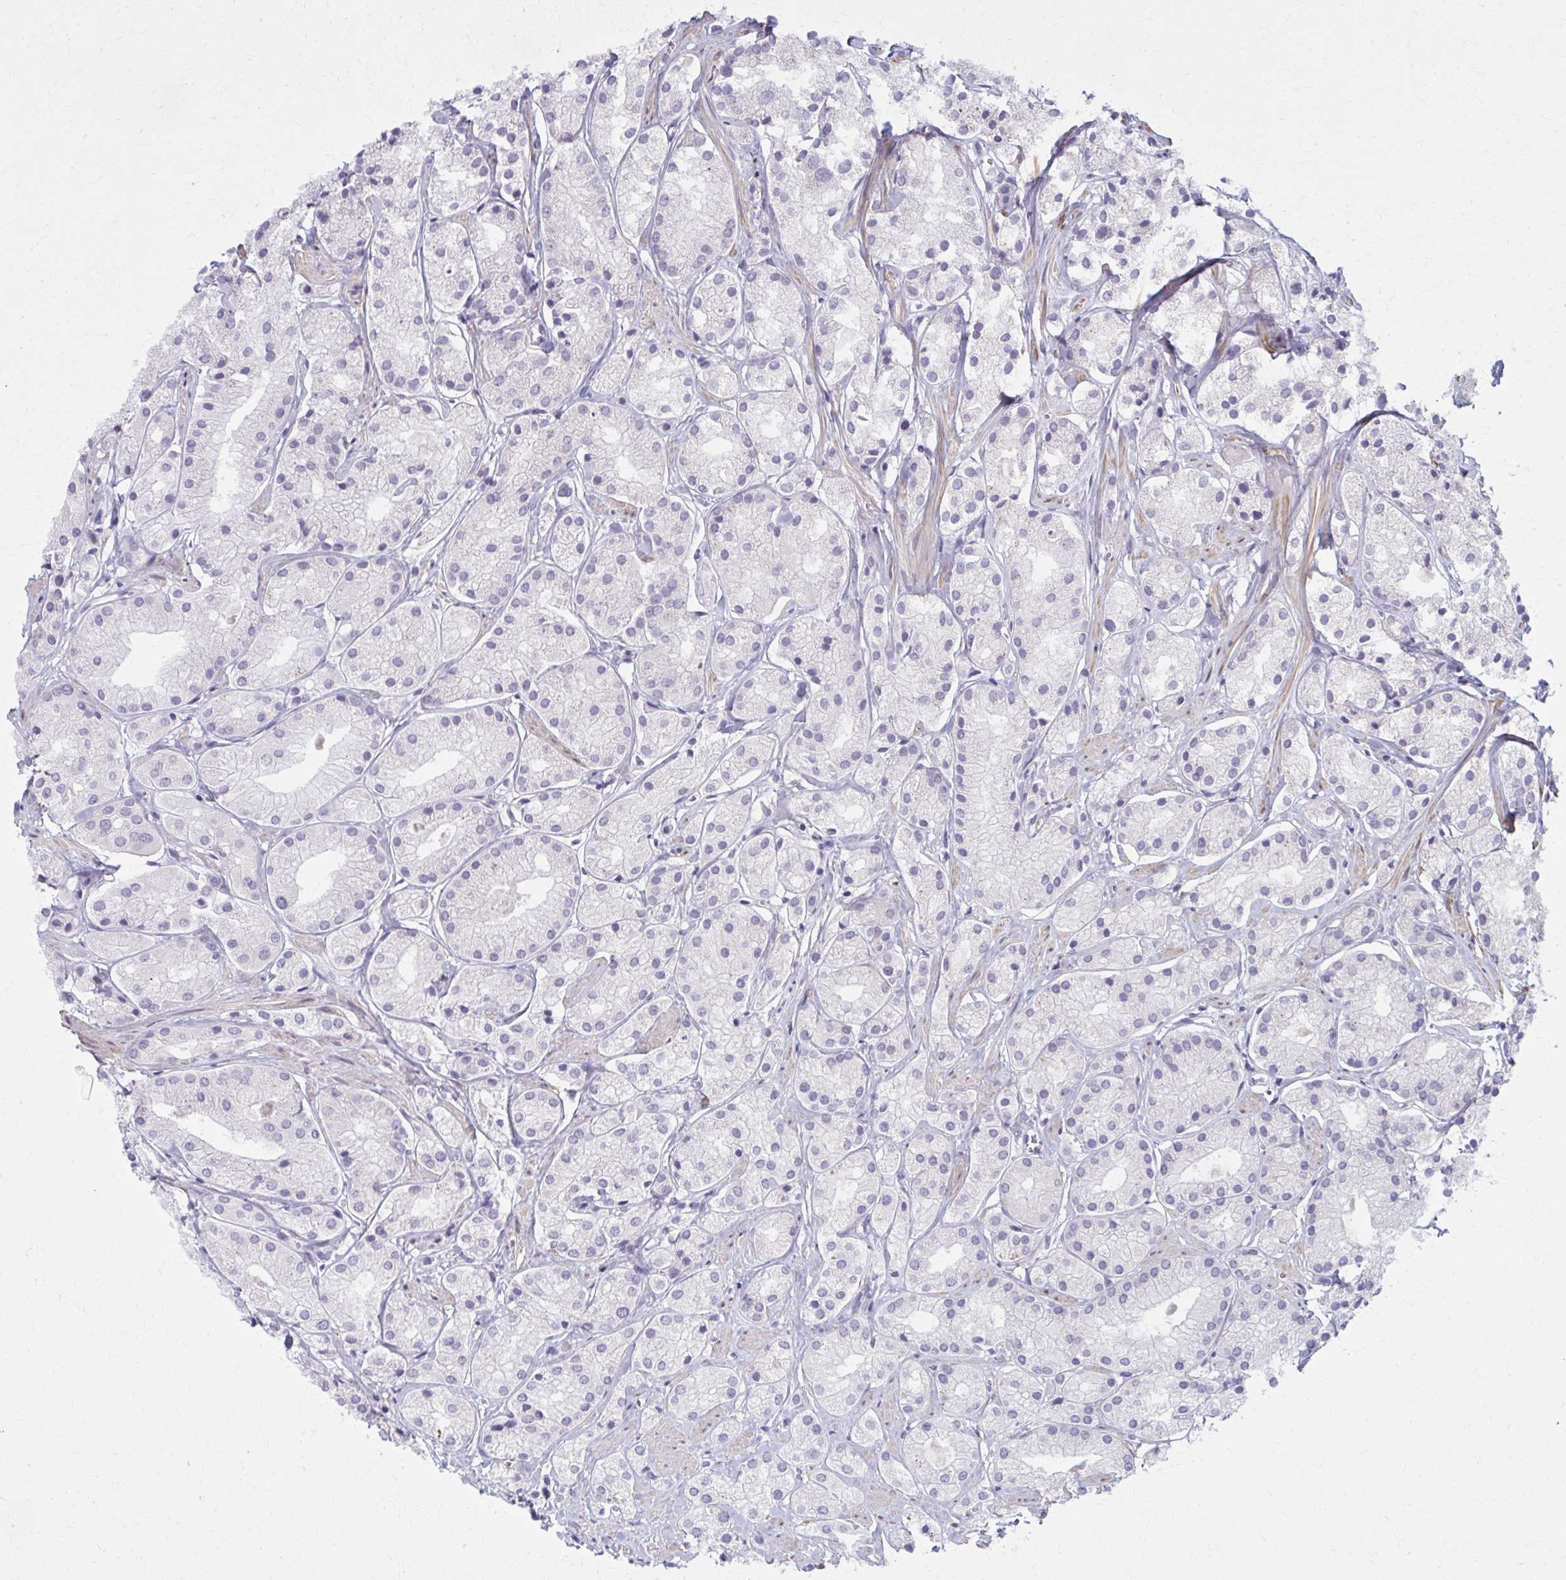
{"staining": {"intensity": "negative", "quantity": "none", "location": "none"}, "tissue": "prostate cancer", "cell_type": "Tumor cells", "image_type": "cancer", "snomed": [{"axis": "morphology", "description": "Adenocarcinoma, Low grade"}, {"axis": "topography", "description": "Prostate"}], "caption": "Immunohistochemistry (IHC) photomicrograph of human prostate low-grade adenocarcinoma stained for a protein (brown), which demonstrates no staining in tumor cells.", "gene": "NUMBL", "patient": {"sex": "male", "age": 69}}